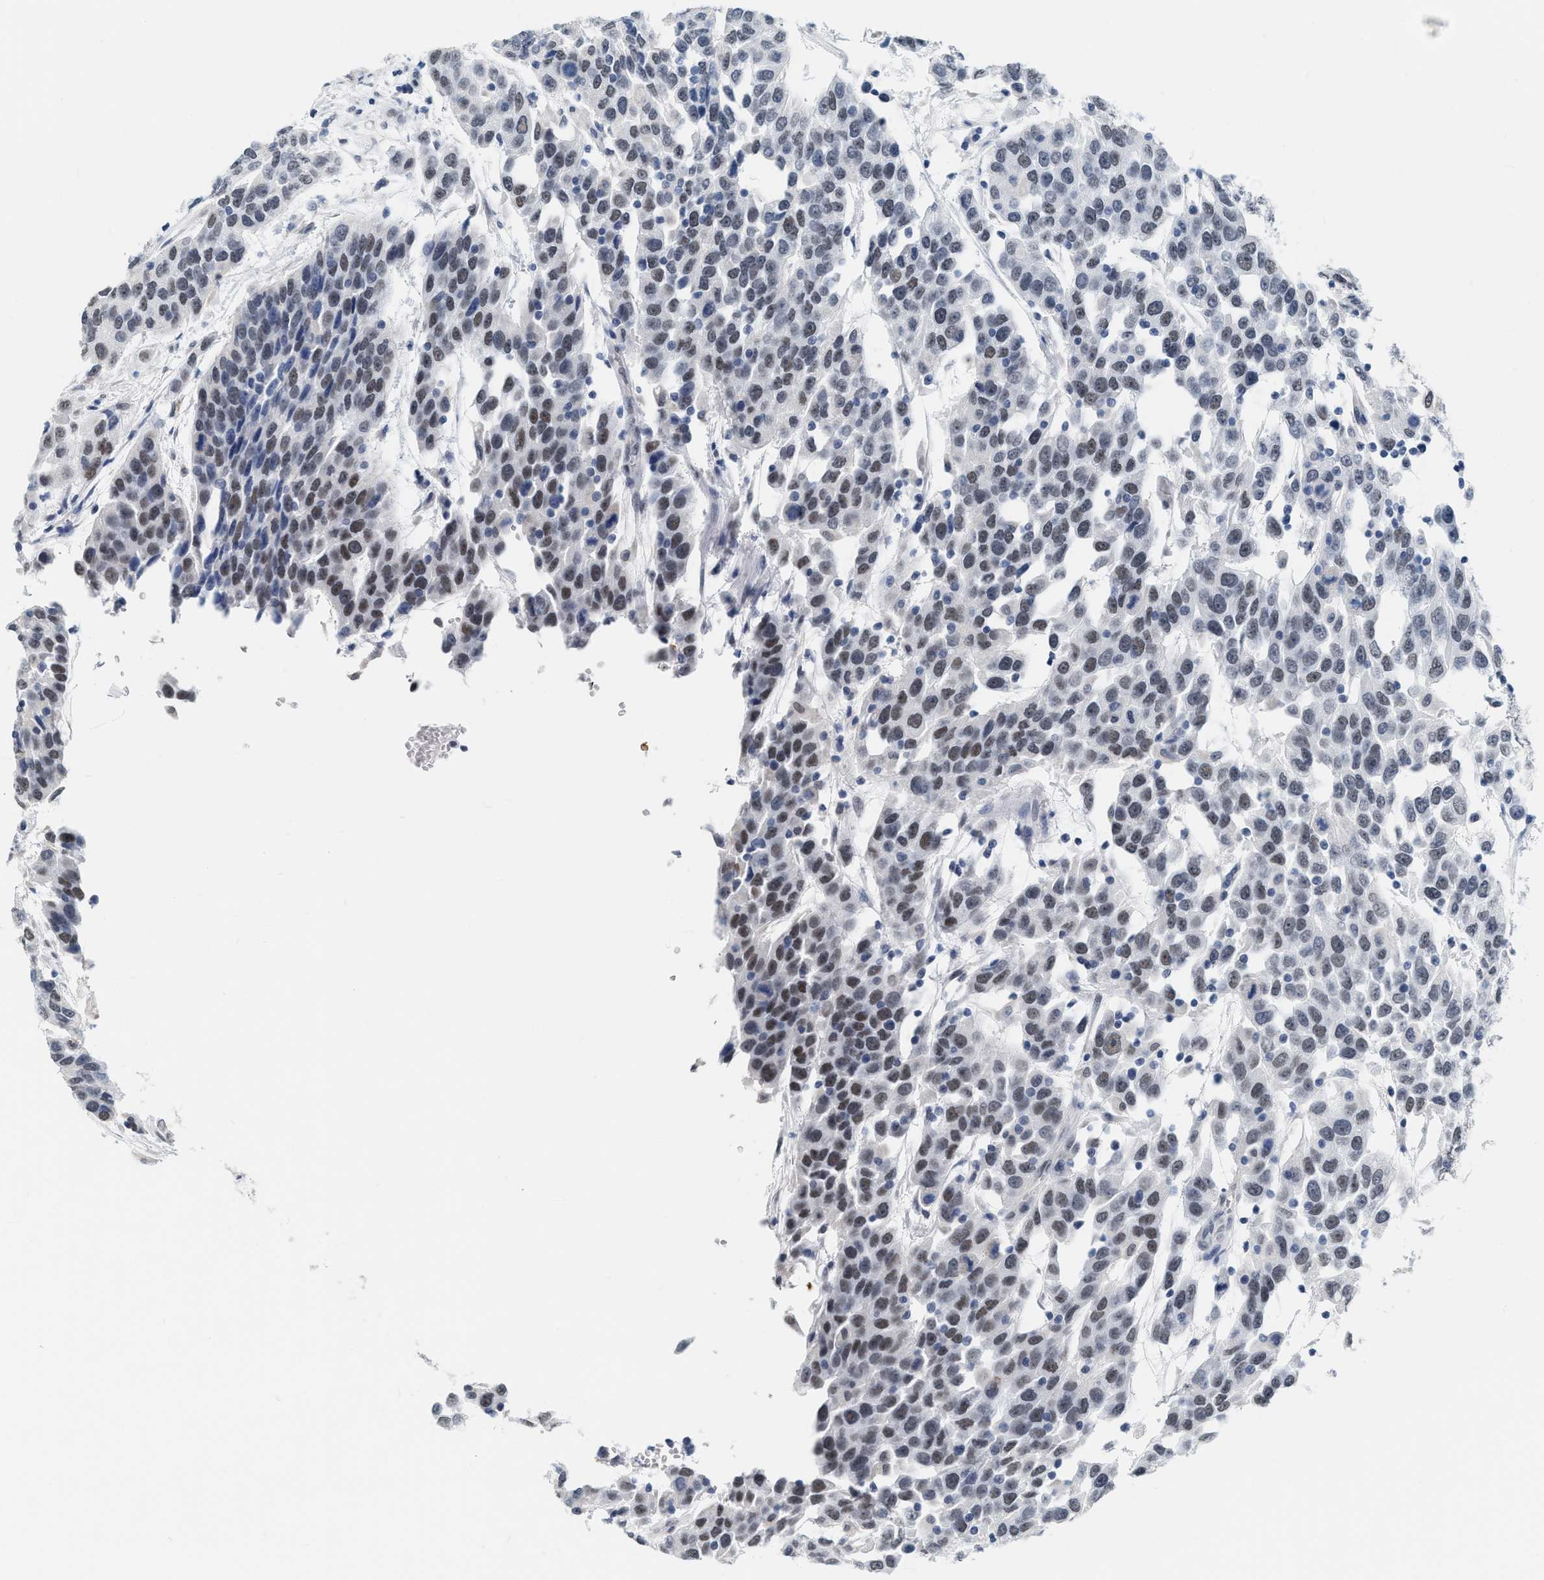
{"staining": {"intensity": "moderate", "quantity": "25%-75%", "location": "nuclear"}, "tissue": "urothelial cancer", "cell_type": "Tumor cells", "image_type": "cancer", "snomed": [{"axis": "morphology", "description": "Urothelial carcinoma, High grade"}, {"axis": "topography", "description": "Urinary bladder"}], "caption": "There is medium levels of moderate nuclear staining in tumor cells of urothelial carcinoma (high-grade), as demonstrated by immunohistochemical staining (brown color).", "gene": "XIRP1", "patient": {"sex": "female", "age": 80}}